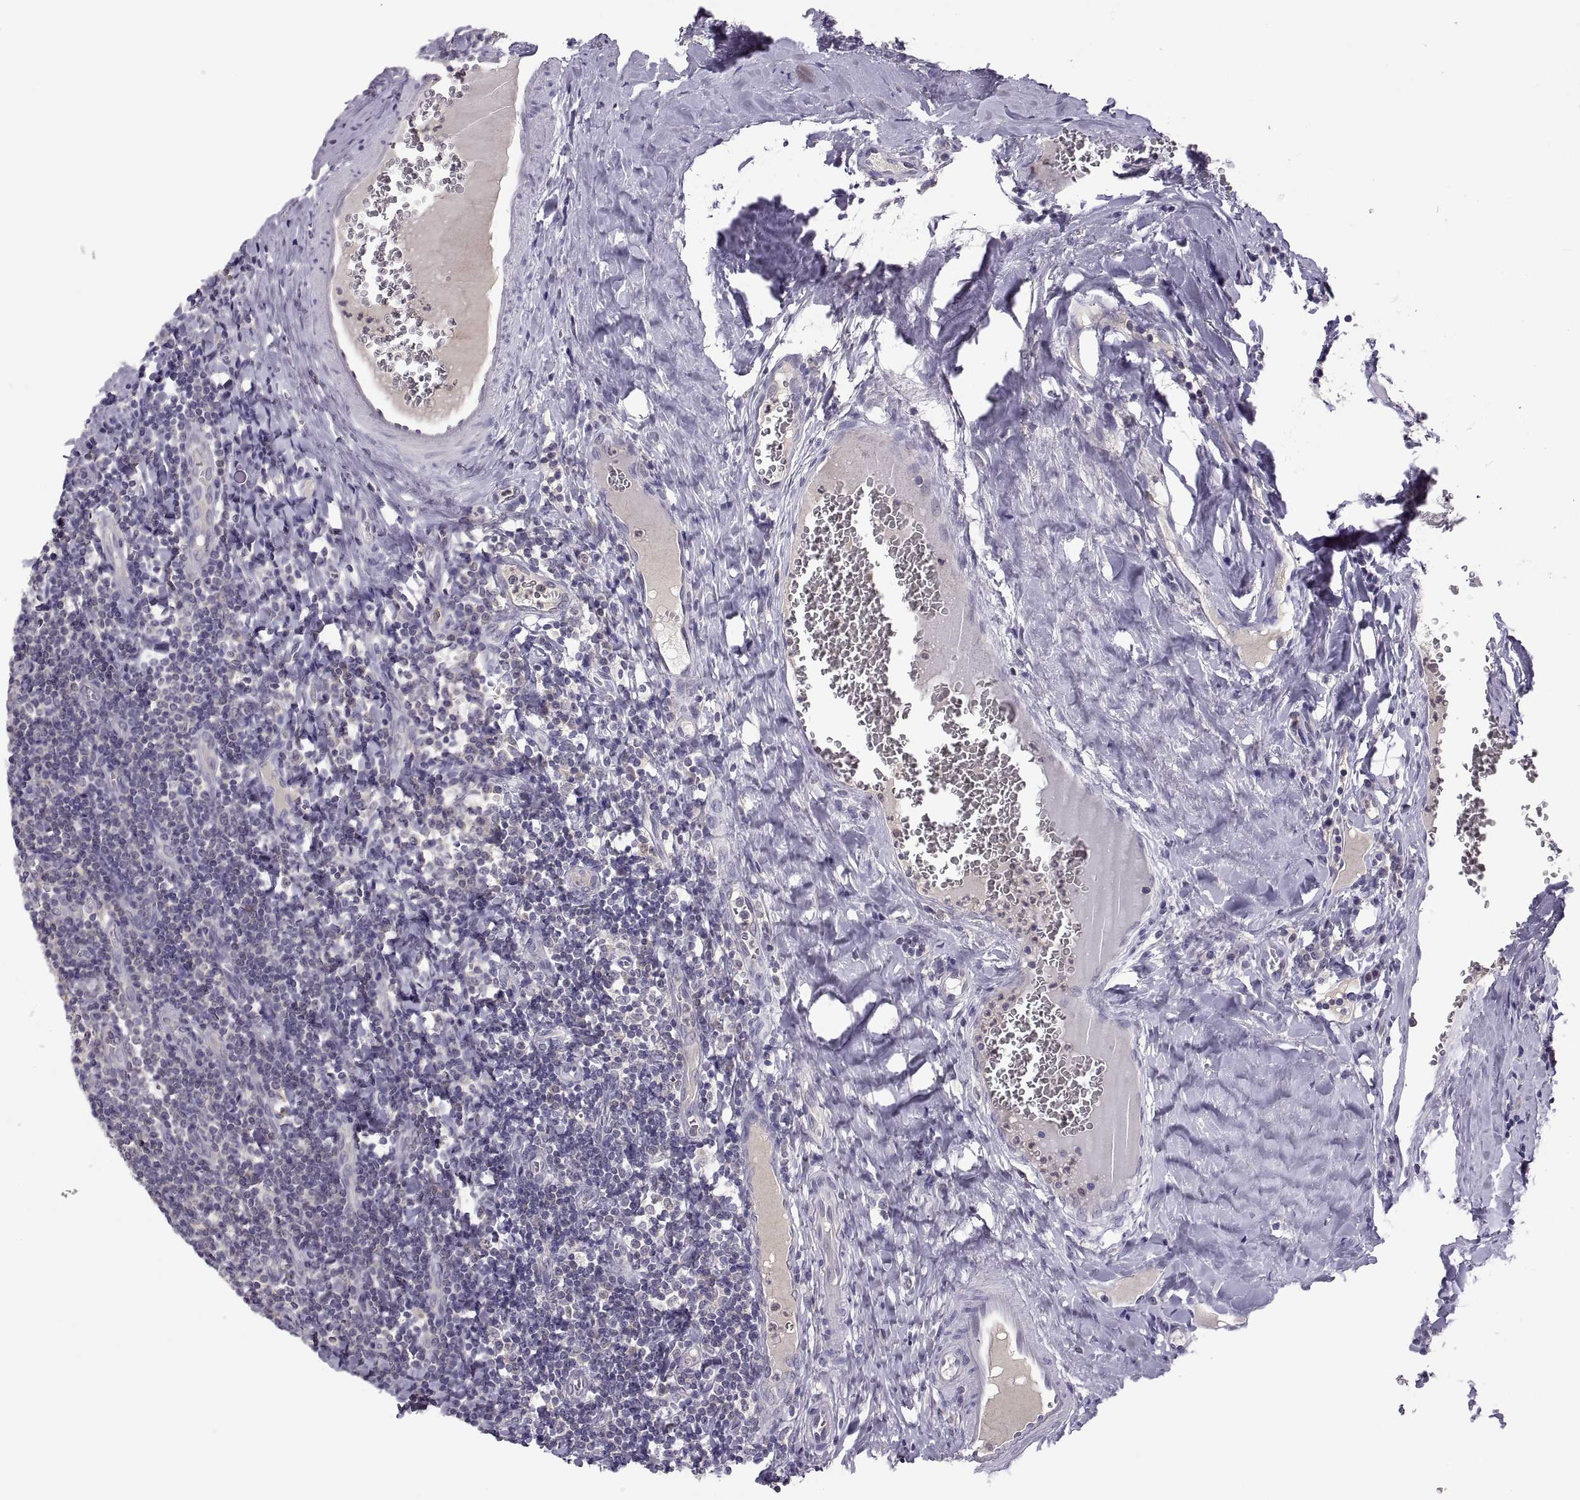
{"staining": {"intensity": "negative", "quantity": "none", "location": "none"}, "tissue": "tonsil", "cell_type": "Germinal center cells", "image_type": "normal", "snomed": [{"axis": "morphology", "description": "Normal tissue, NOS"}, {"axis": "morphology", "description": "Inflammation, NOS"}, {"axis": "topography", "description": "Tonsil"}], "caption": "Germinal center cells are negative for protein expression in benign human tonsil. Brightfield microscopy of IHC stained with DAB (3,3'-diaminobenzidine) (brown) and hematoxylin (blue), captured at high magnification.", "gene": "FGF9", "patient": {"sex": "female", "age": 31}}